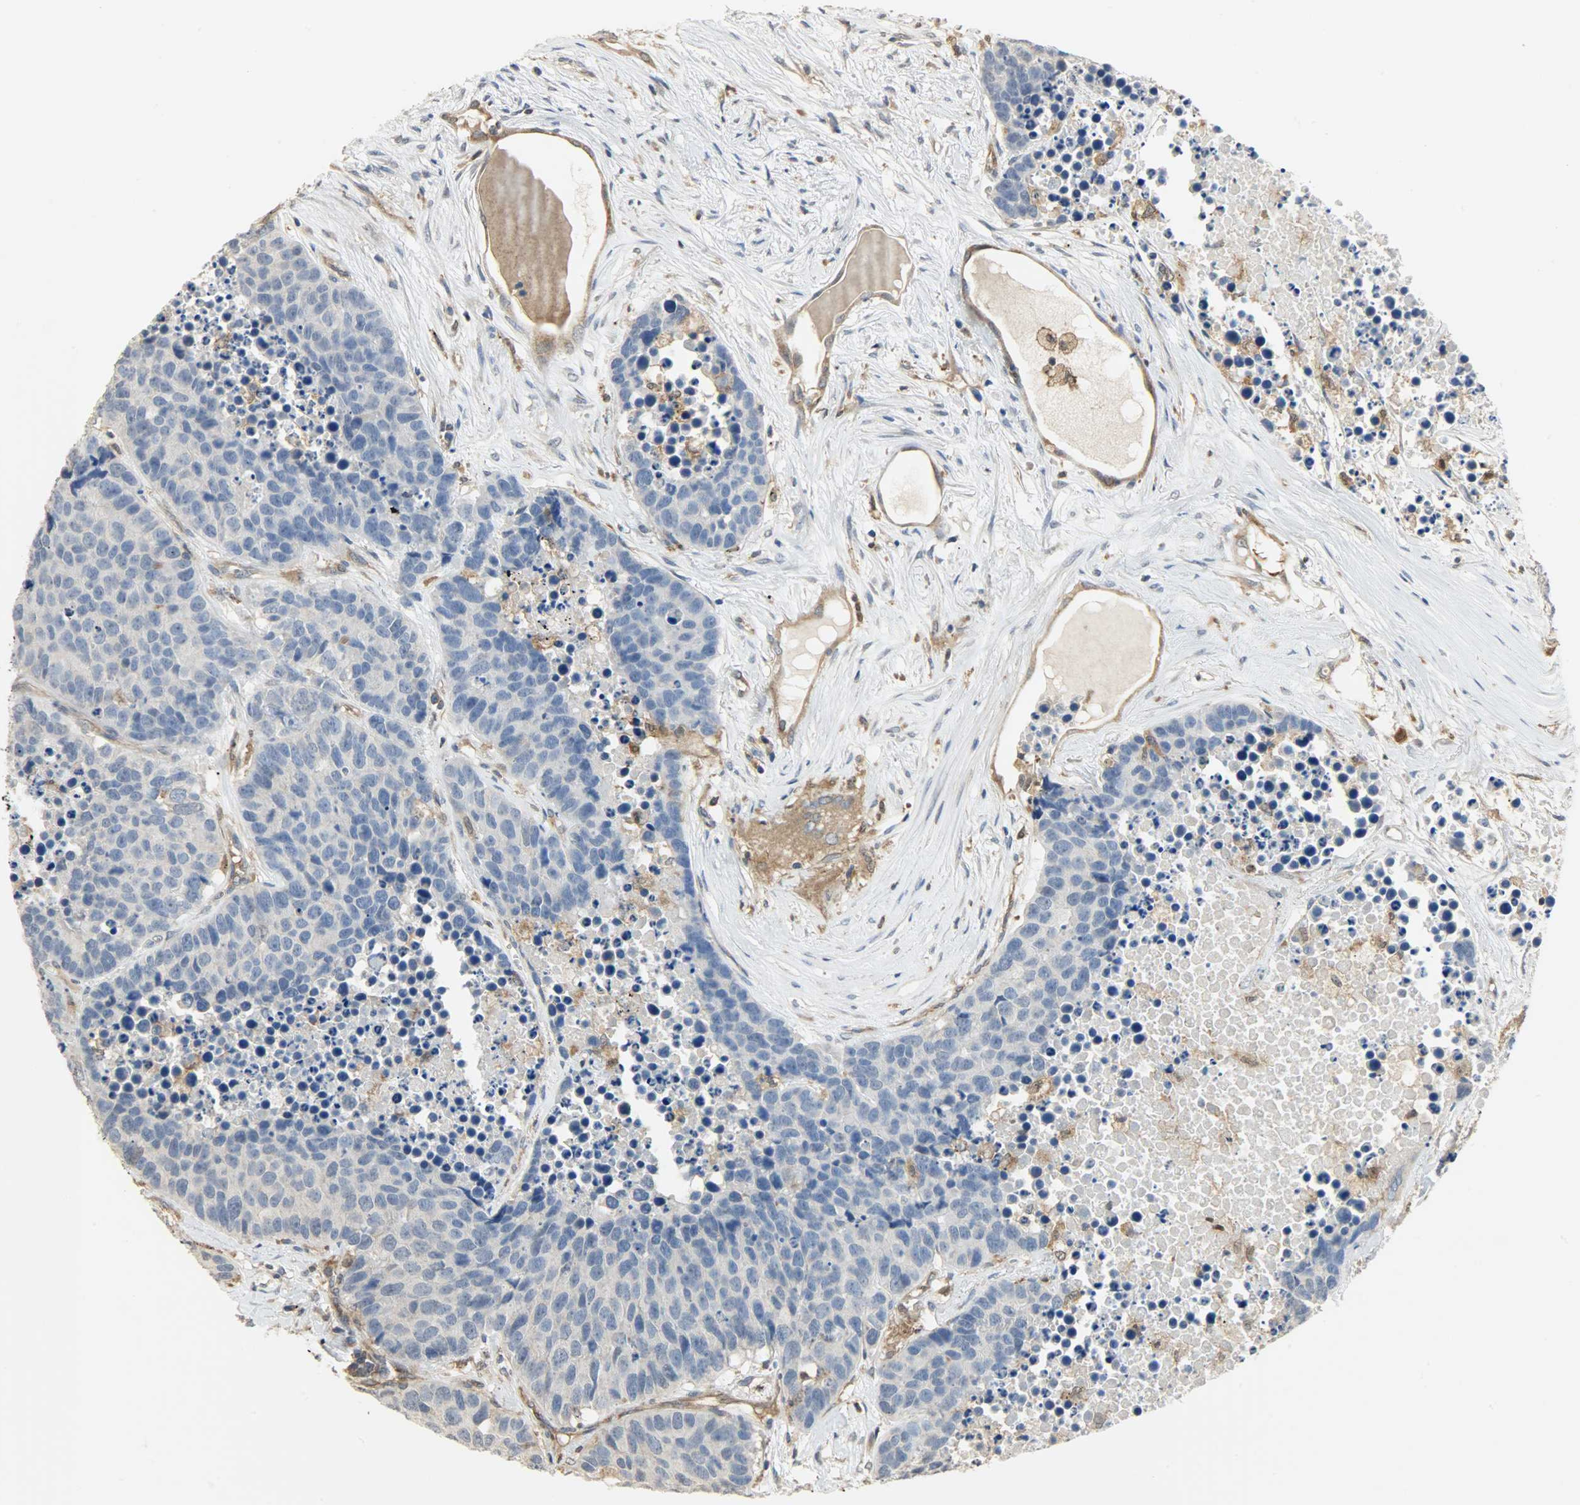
{"staining": {"intensity": "negative", "quantity": "none", "location": "none"}, "tissue": "carcinoid", "cell_type": "Tumor cells", "image_type": "cancer", "snomed": [{"axis": "morphology", "description": "Carcinoid, malignant, NOS"}, {"axis": "topography", "description": "Lung"}], "caption": "An IHC image of carcinoid (malignant) is shown. There is no staining in tumor cells of carcinoid (malignant).", "gene": "TRIM21", "patient": {"sex": "male", "age": 60}}